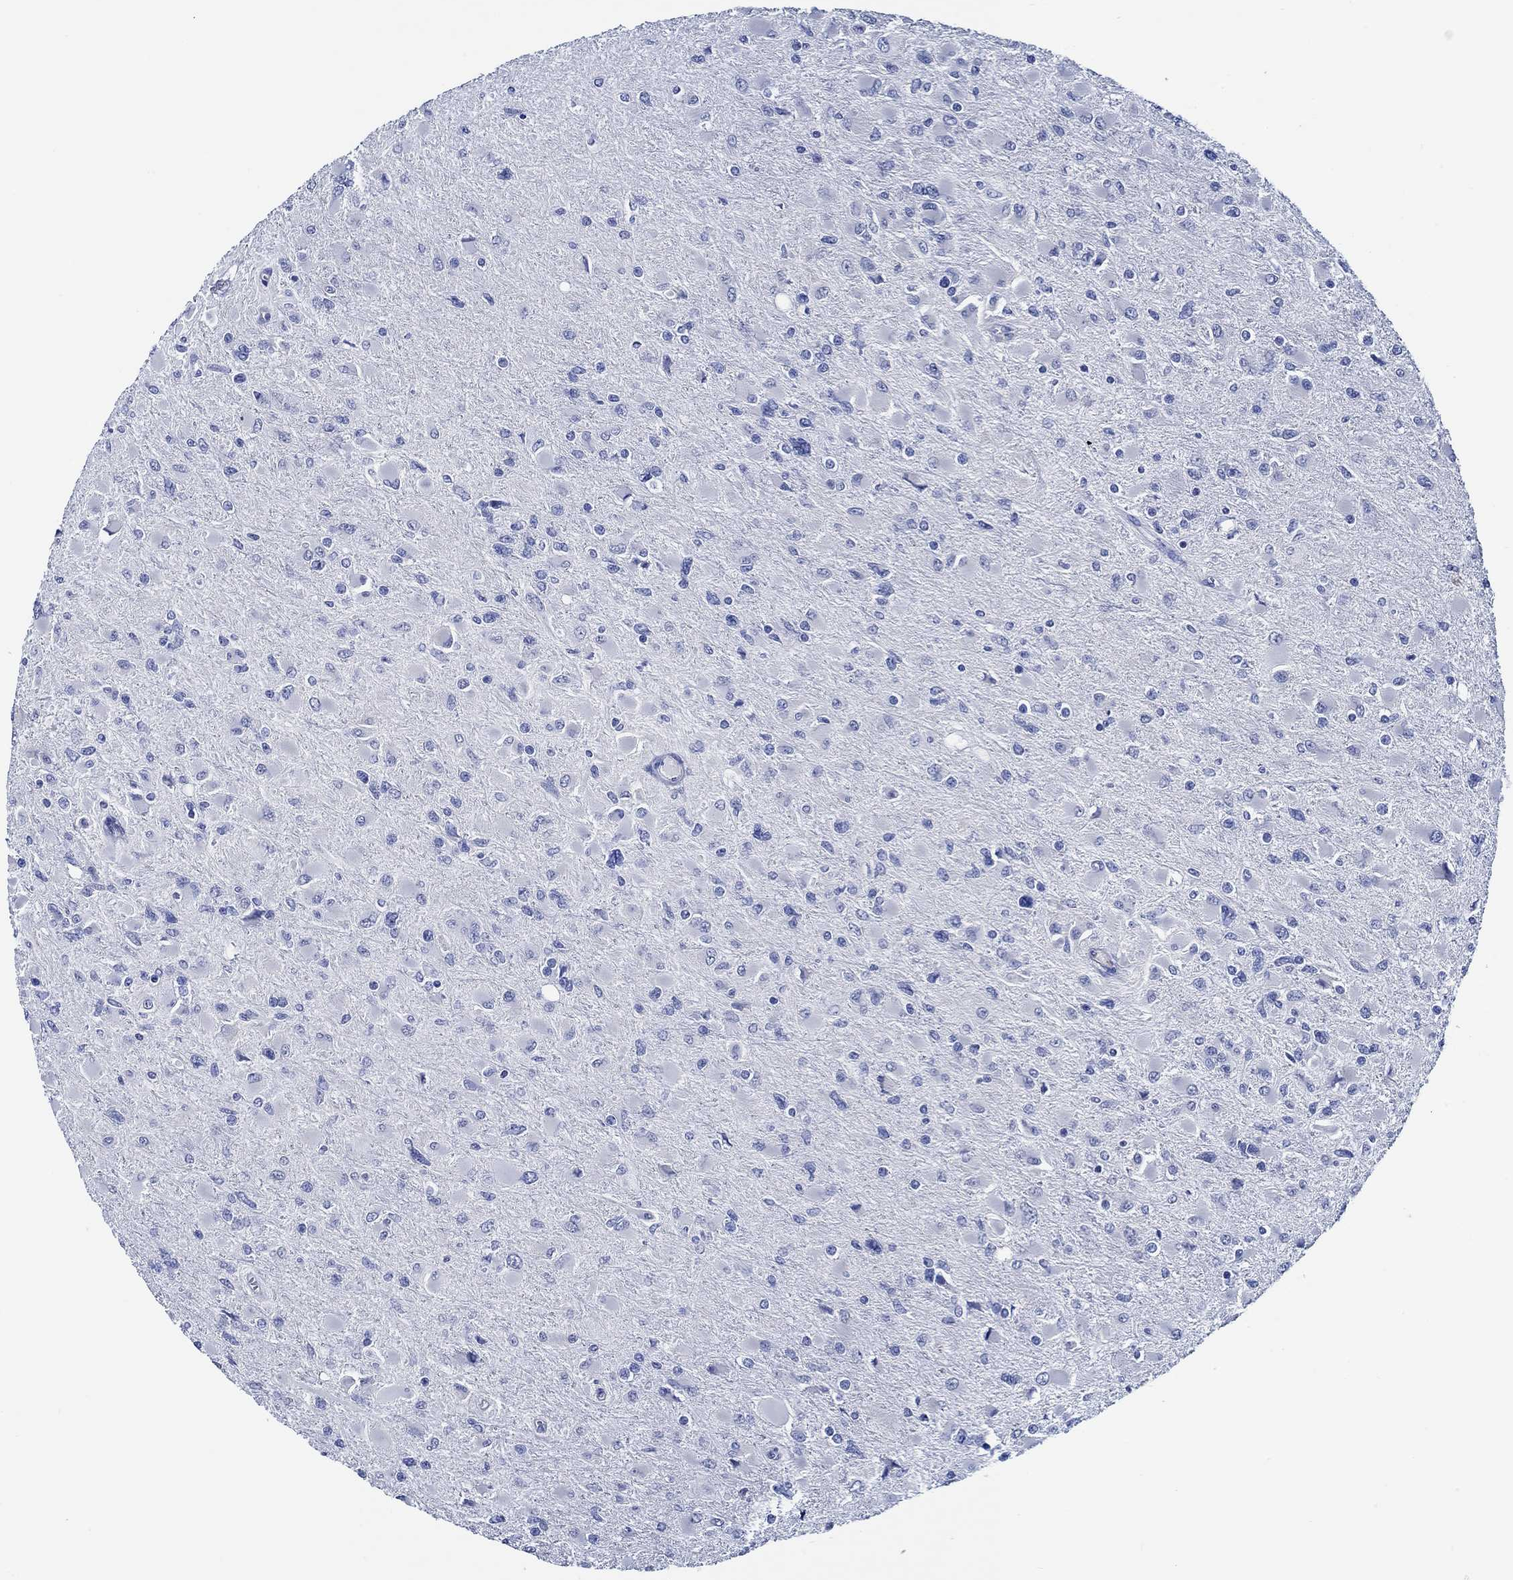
{"staining": {"intensity": "negative", "quantity": "none", "location": "none"}, "tissue": "glioma", "cell_type": "Tumor cells", "image_type": "cancer", "snomed": [{"axis": "morphology", "description": "Glioma, malignant, High grade"}, {"axis": "topography", "description": "Cerebral cortex"}], "caption": "Immunohistochemistry (IHC) photomicrograph of neoplastic tissue: malignant glioma (high-grade) stained with DAB reveals no significant protein expression in tumor cells.", "gene": "WDR62", "patient": {"sex": "female", "age": 36}}